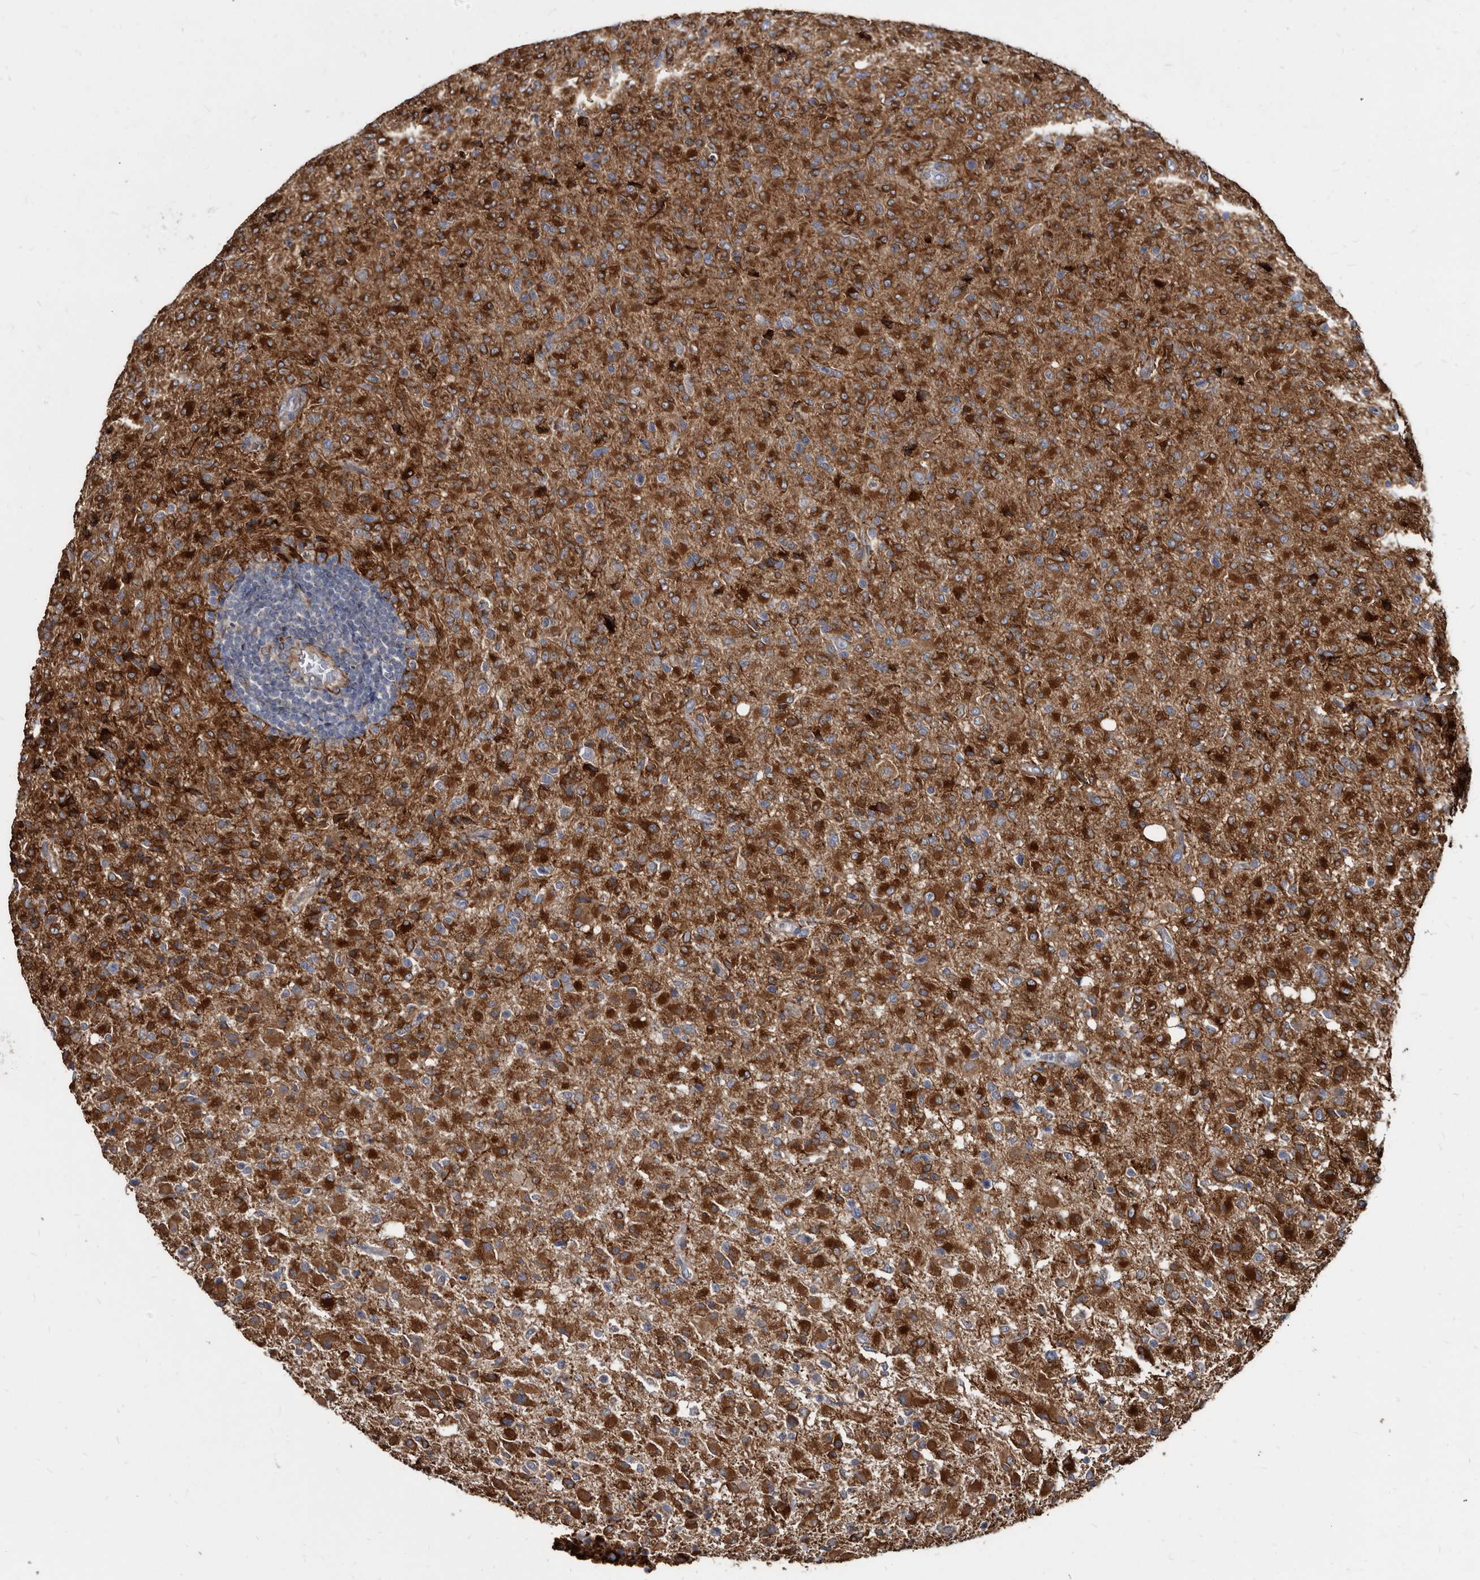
{"staining": {"intensity": "strong", "quantity": ">75%", "location": "cytoplasmic/membranous"}, "tissue": "glioma", "cell_type": "Tumor cells", "image_type": "cancer", "snomed": [{"axis": "morphology", "description": "Glioma, malignant, High grade"}, {"axis": "topography", "description": "Brain"}], "caption": "This is an image of immunohistochemistry (IHC) staining of malignant glioma (high-grade), which shows strong positivity in the cytoplasmic/membranous of tumor cells.", "gene": "KCTD20", "patient": {"sex": "female", "age": 57}}